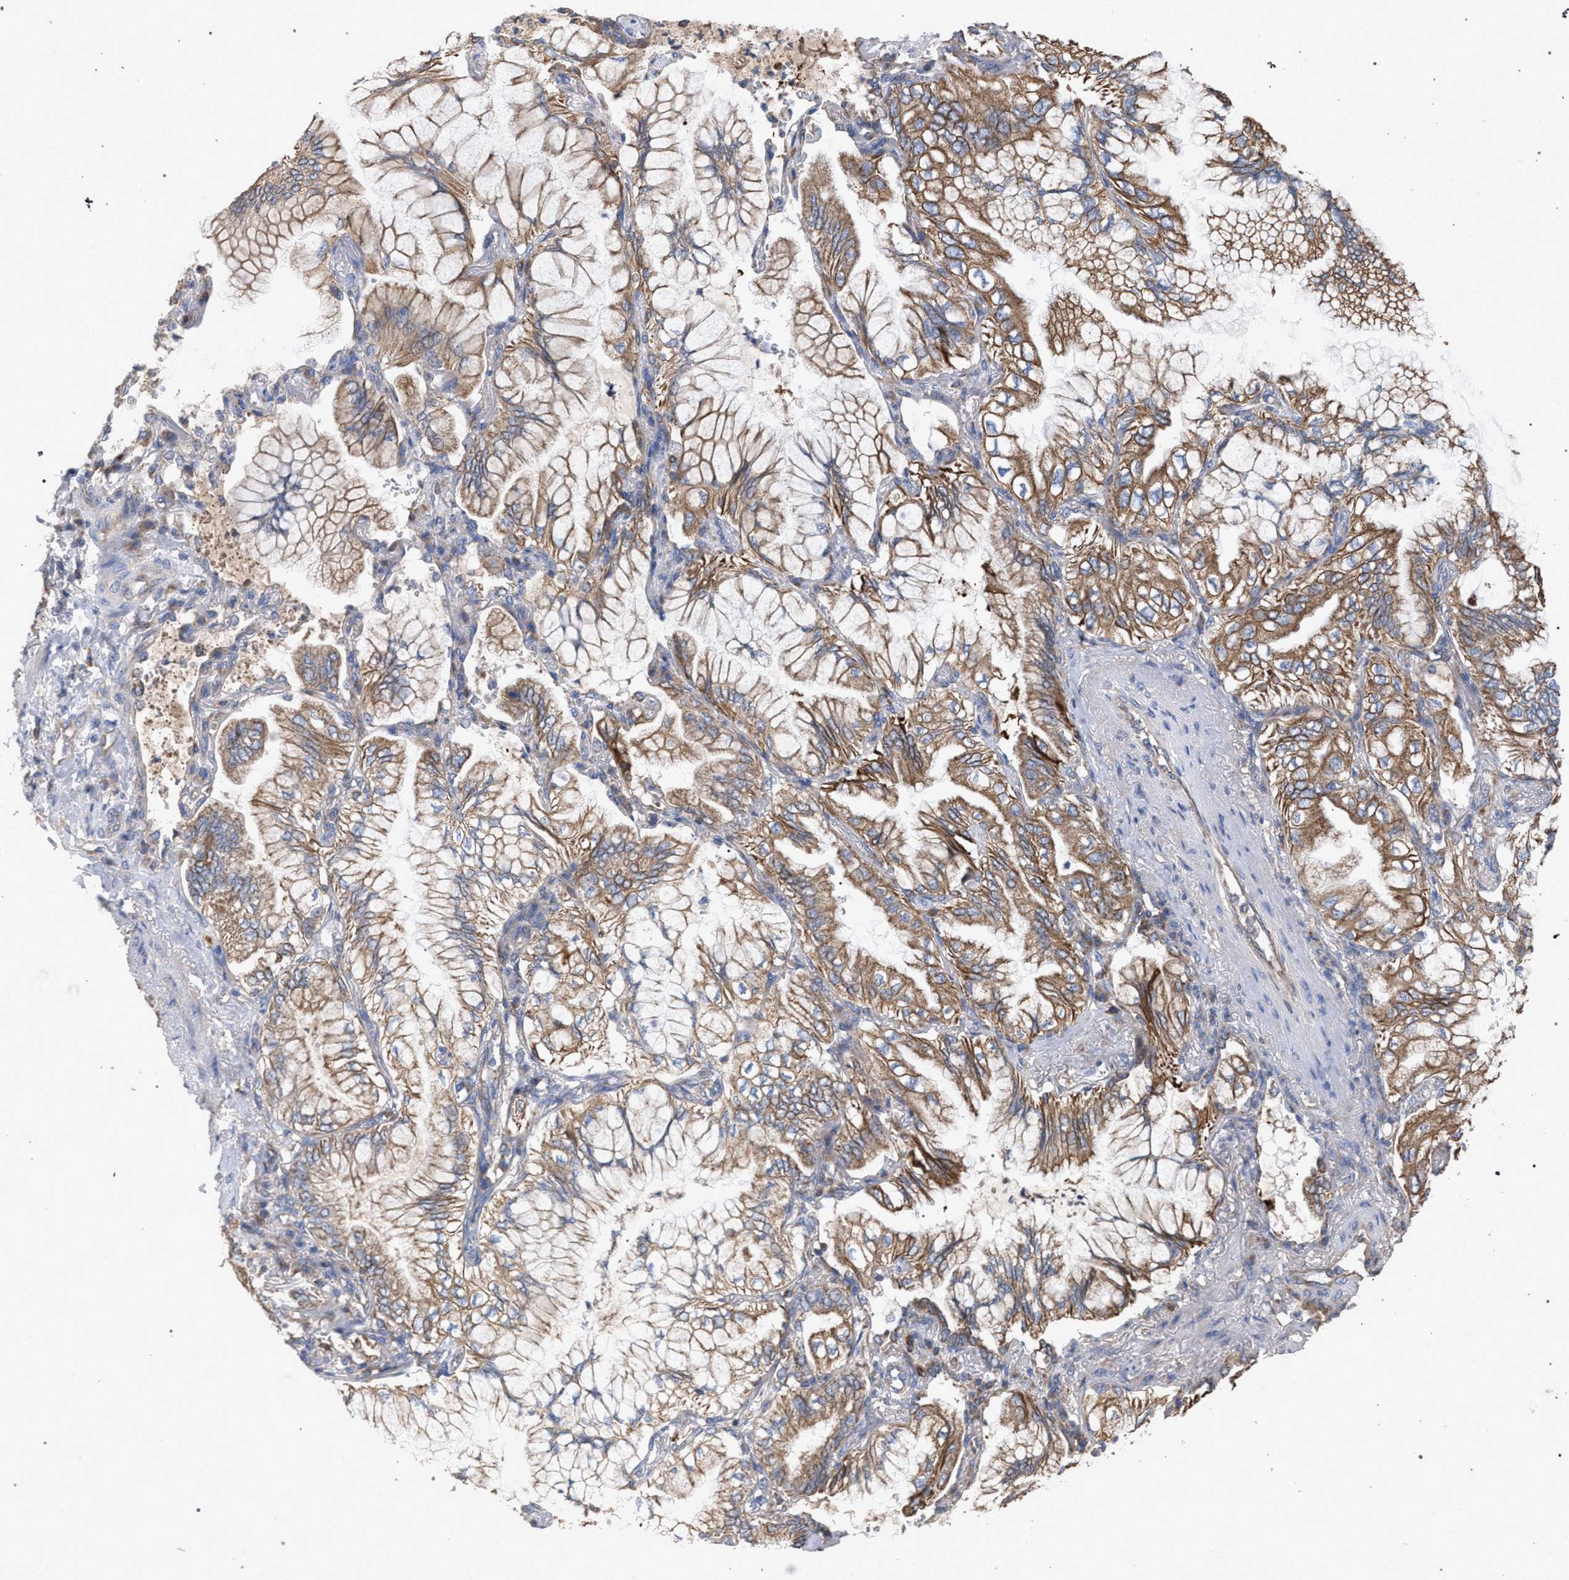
{"staining": {"intensity": "moderate", "quantity": ">75%", "location": "cytoplasmic/membranous"}, "tissue": "lung cancer", "cell_type": "Tumor cells", "image_type": "cancer", "snomed": [{"axis": "morphology", "description": "Adenocarcinoma, NOS"}, {"axis": "topography", "description": "Lung"}], "caption": "DAB (3,3'-diaminobenzidine) immunohistochemical staining of lung cancer (adenocarcinoma) demonstrates moderate cytoplasmic/membranous protein positivity in approximately >75% of tumor cells.", "gene": "BCL2L12", "patient": {"sex": "female", "age": 70}}